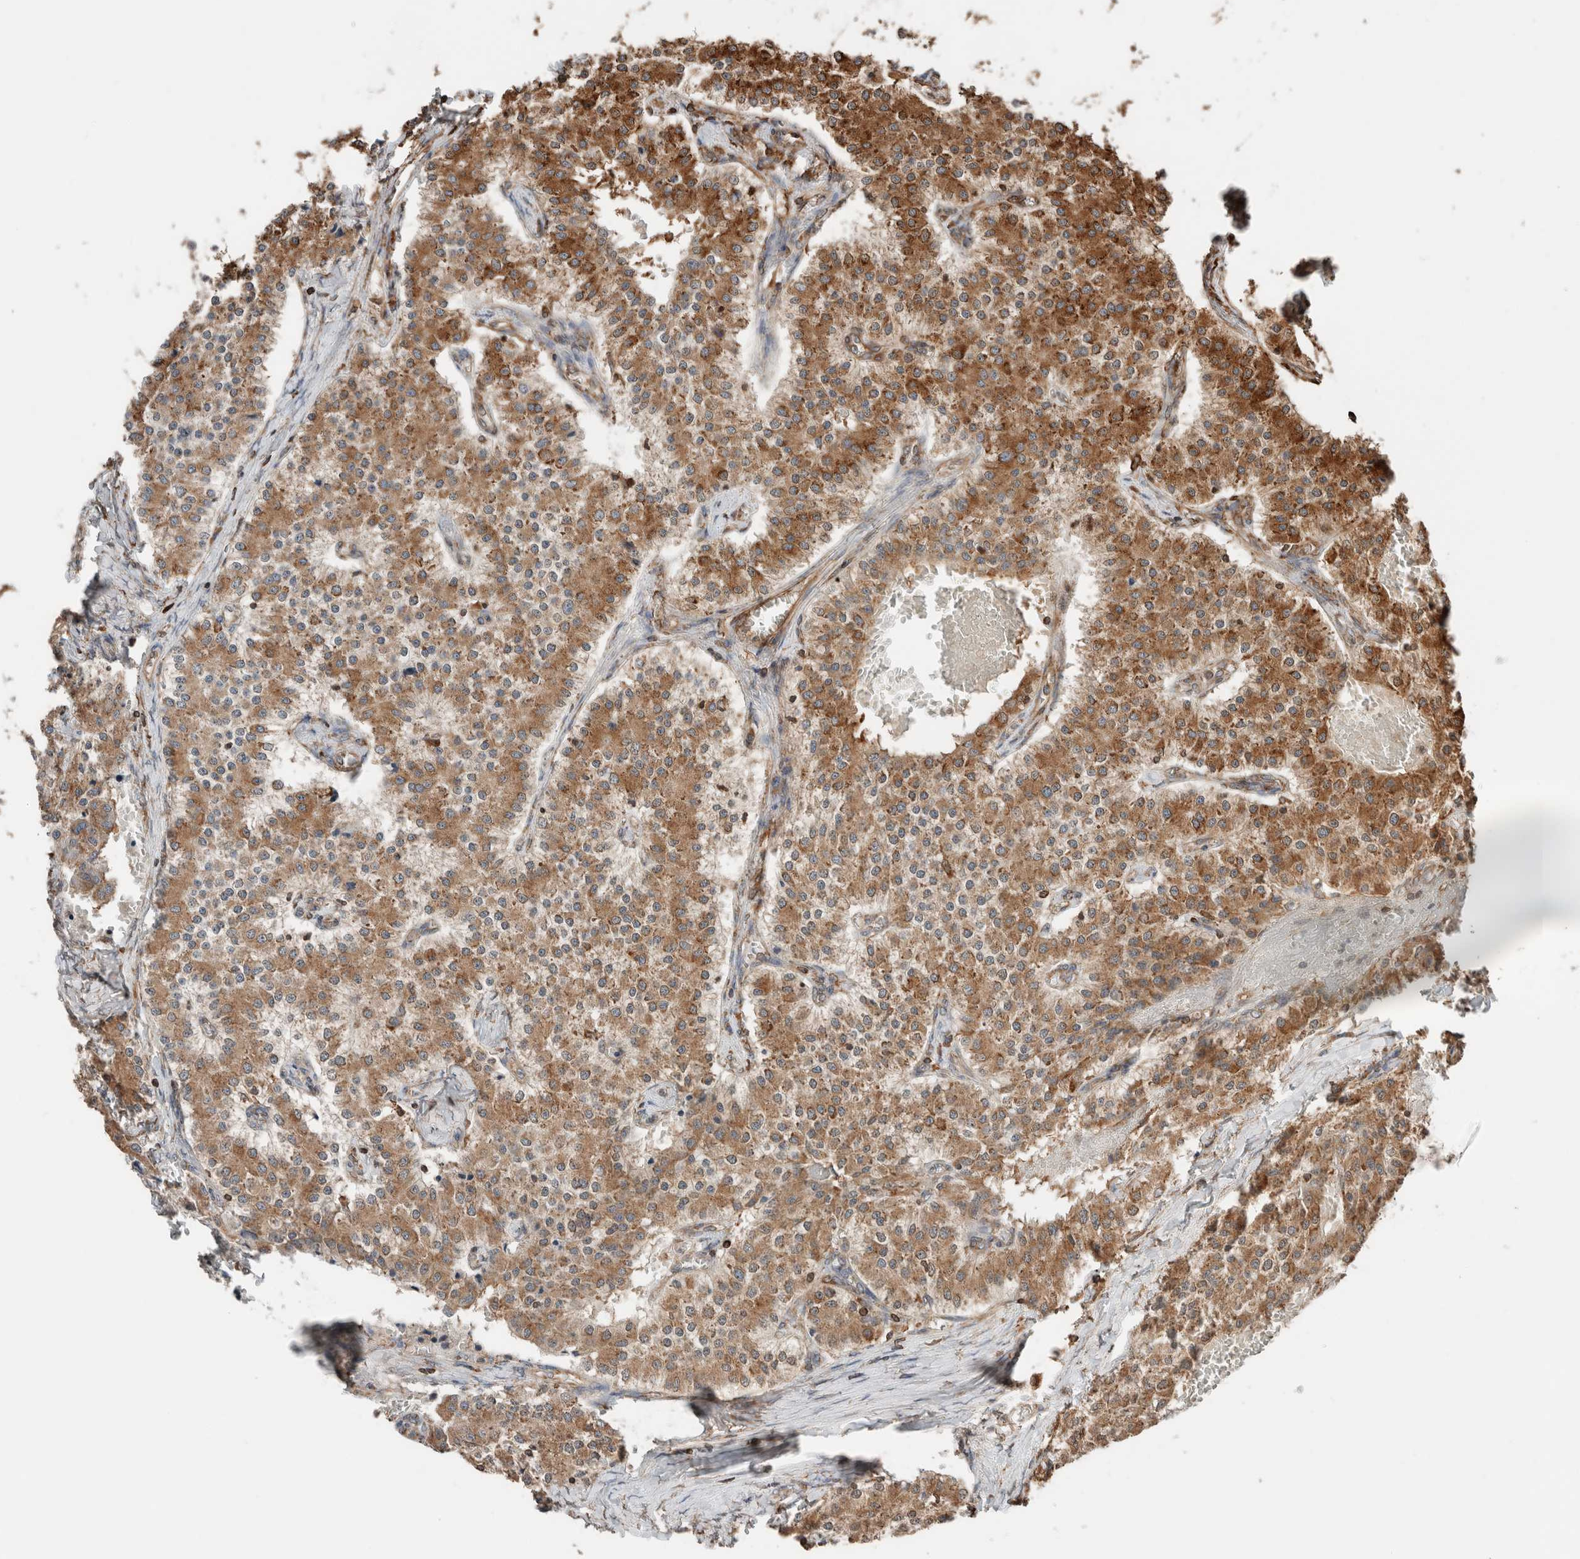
{"staining": {"intensity": "moderate", "quantity": ">75%", "location": "cytoplasmic/membranous"}, "tissue": "carcinoid", "cell_type": "Tumor cells", "image_type": "cancer", "snomed": [{"axis": "morphology", "description": "Carcinoid, malignant, NOS"}, {"axis": "topography", "description": "Colon"}], "caption": "A brown stain shows moderate cytoplasmic/membranous expression of a protein in human carcinoid tumor cells.", "gene": "ERAP2", "patient": {"sex": "female", "age": 52}}